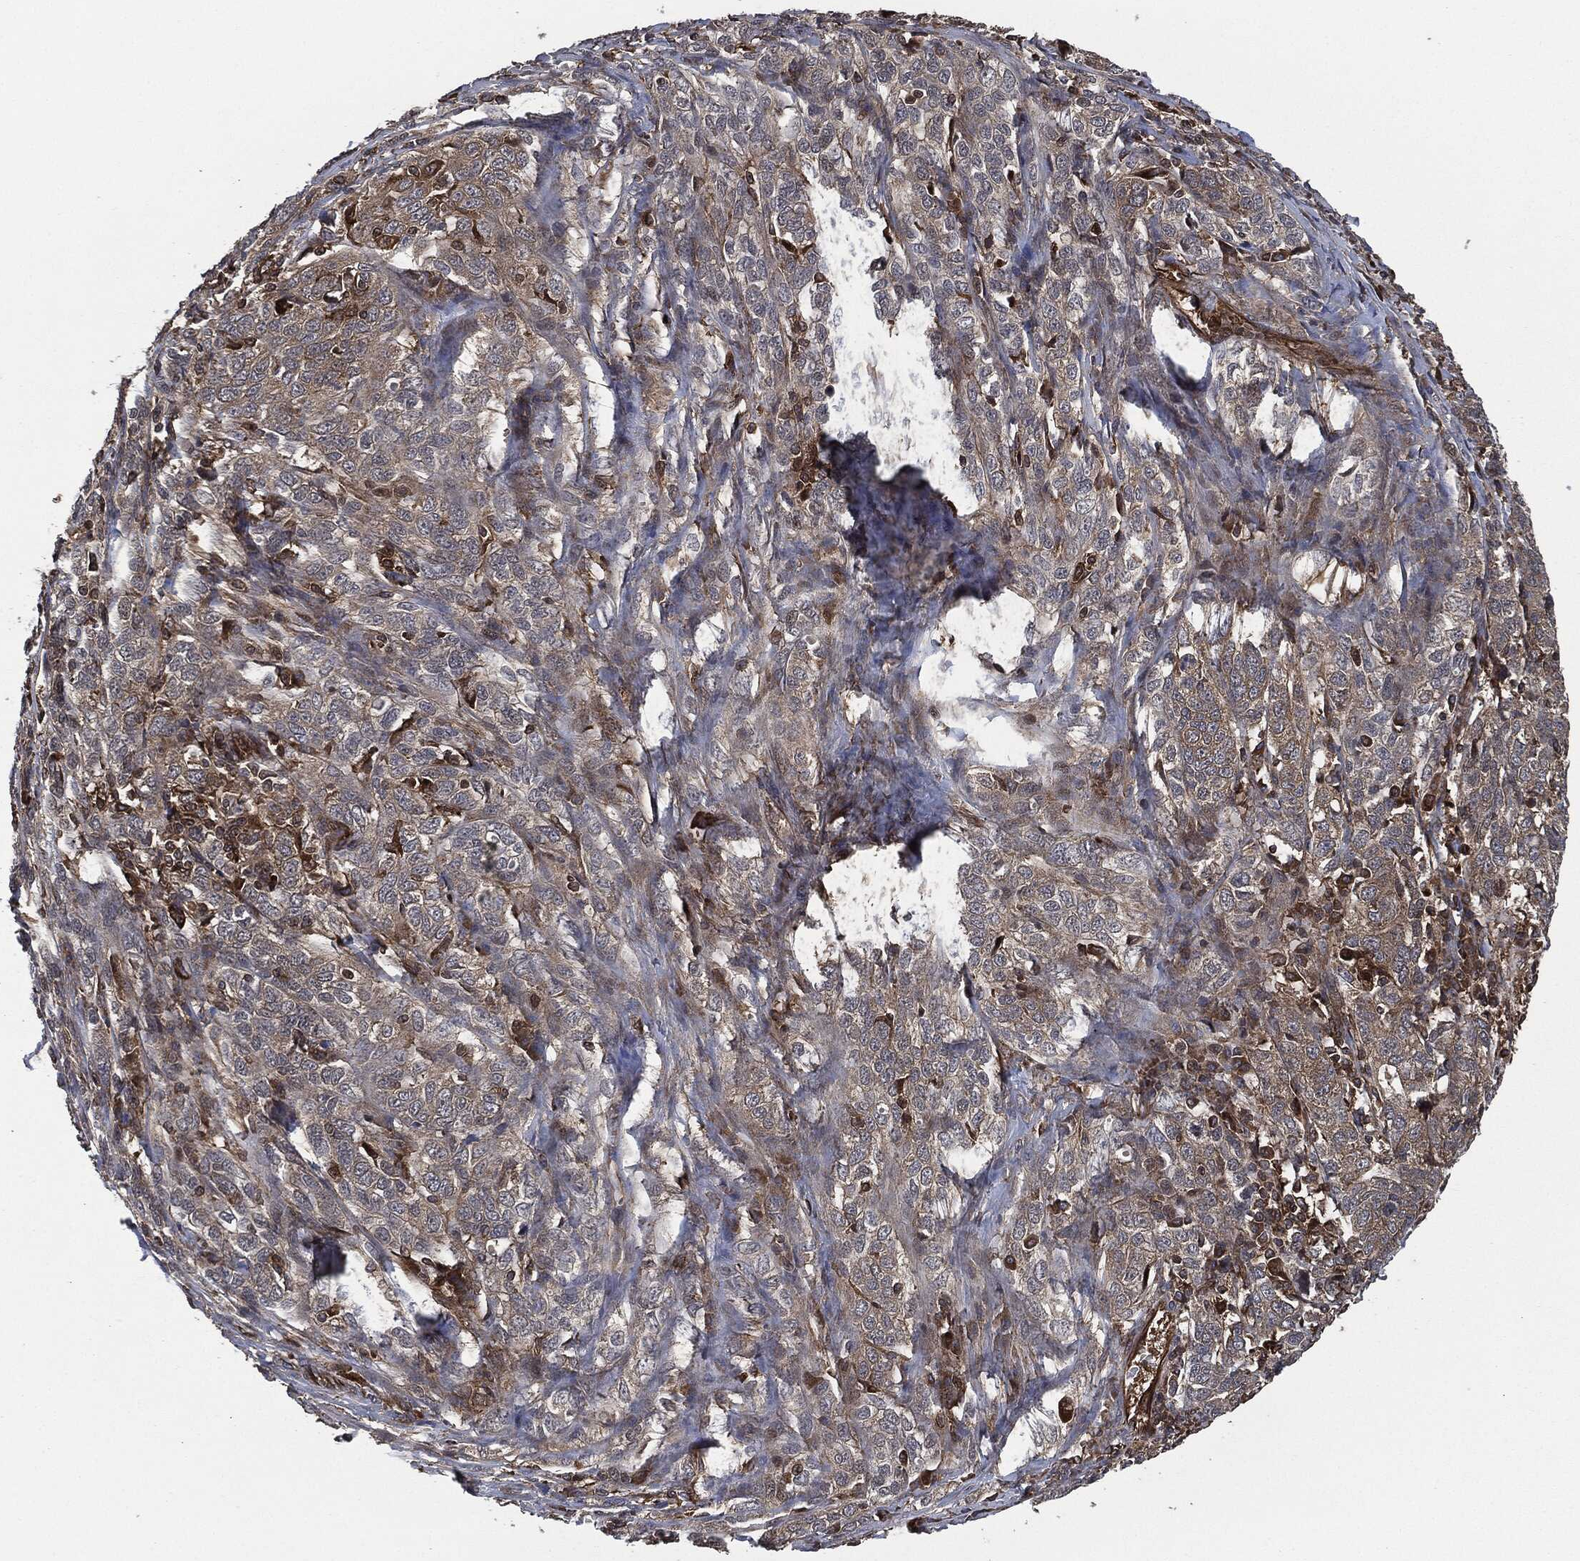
{"staining": {"intensity": "weak", "quantity": "<25%", "location": "cytoplasmic/membranous"}, "tissue": "ovarian cancer", "cell_type": "Tumor cells", "image_type": "cancer", "snomed": [{"axis": "morphology", "description": "Cystadenocarcinoma, serous, NOS"}, {"axis": "topography", "description": "Ovary"}], "caption": "Tumor cells show no significant positivity in ovarian cancer (serous cystadenocarcinoma).", "gene": "RAP1GDS1", "patient": {"sex": "female", "age": 71}}